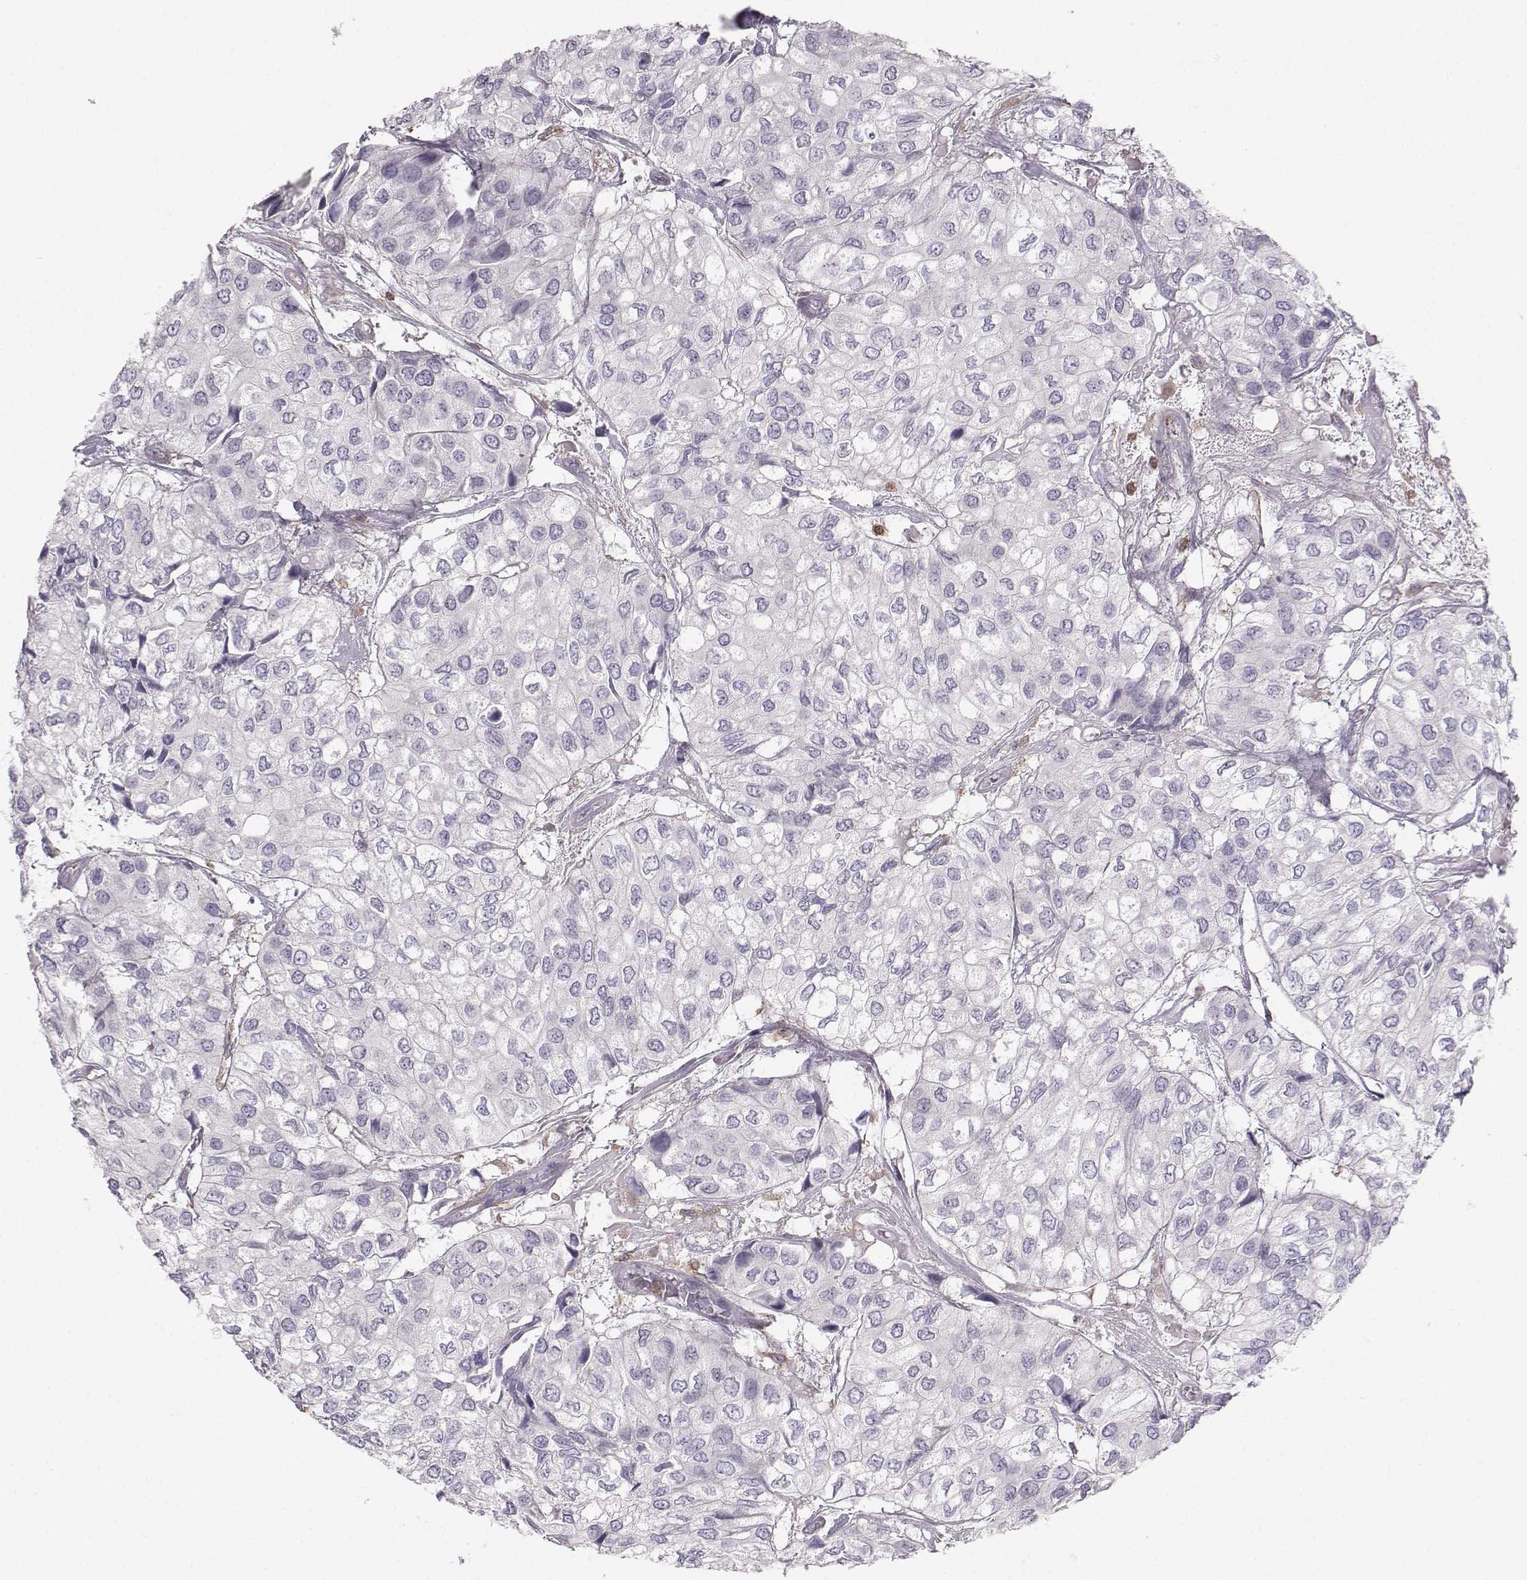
{"staining": {"intensity": "negative", "quantity": "none", "location": "none"}, "tissue": "urothelial cancer", "cell_type": "Tumor cells", "image_type": "cancer", "snomed": [{"axis": "morphology", "description": "Urothelial carcinoma, High grade"}, {"axis": "topography", "description": "Urinary bladder"}], "caption": "Tumor cells show no significant protein staining in high-grade urothelial carcinoma. Nuclei are stained in blue.", "gene": "ZBTB32", "patient": {"sex": "male", "age": 73}}